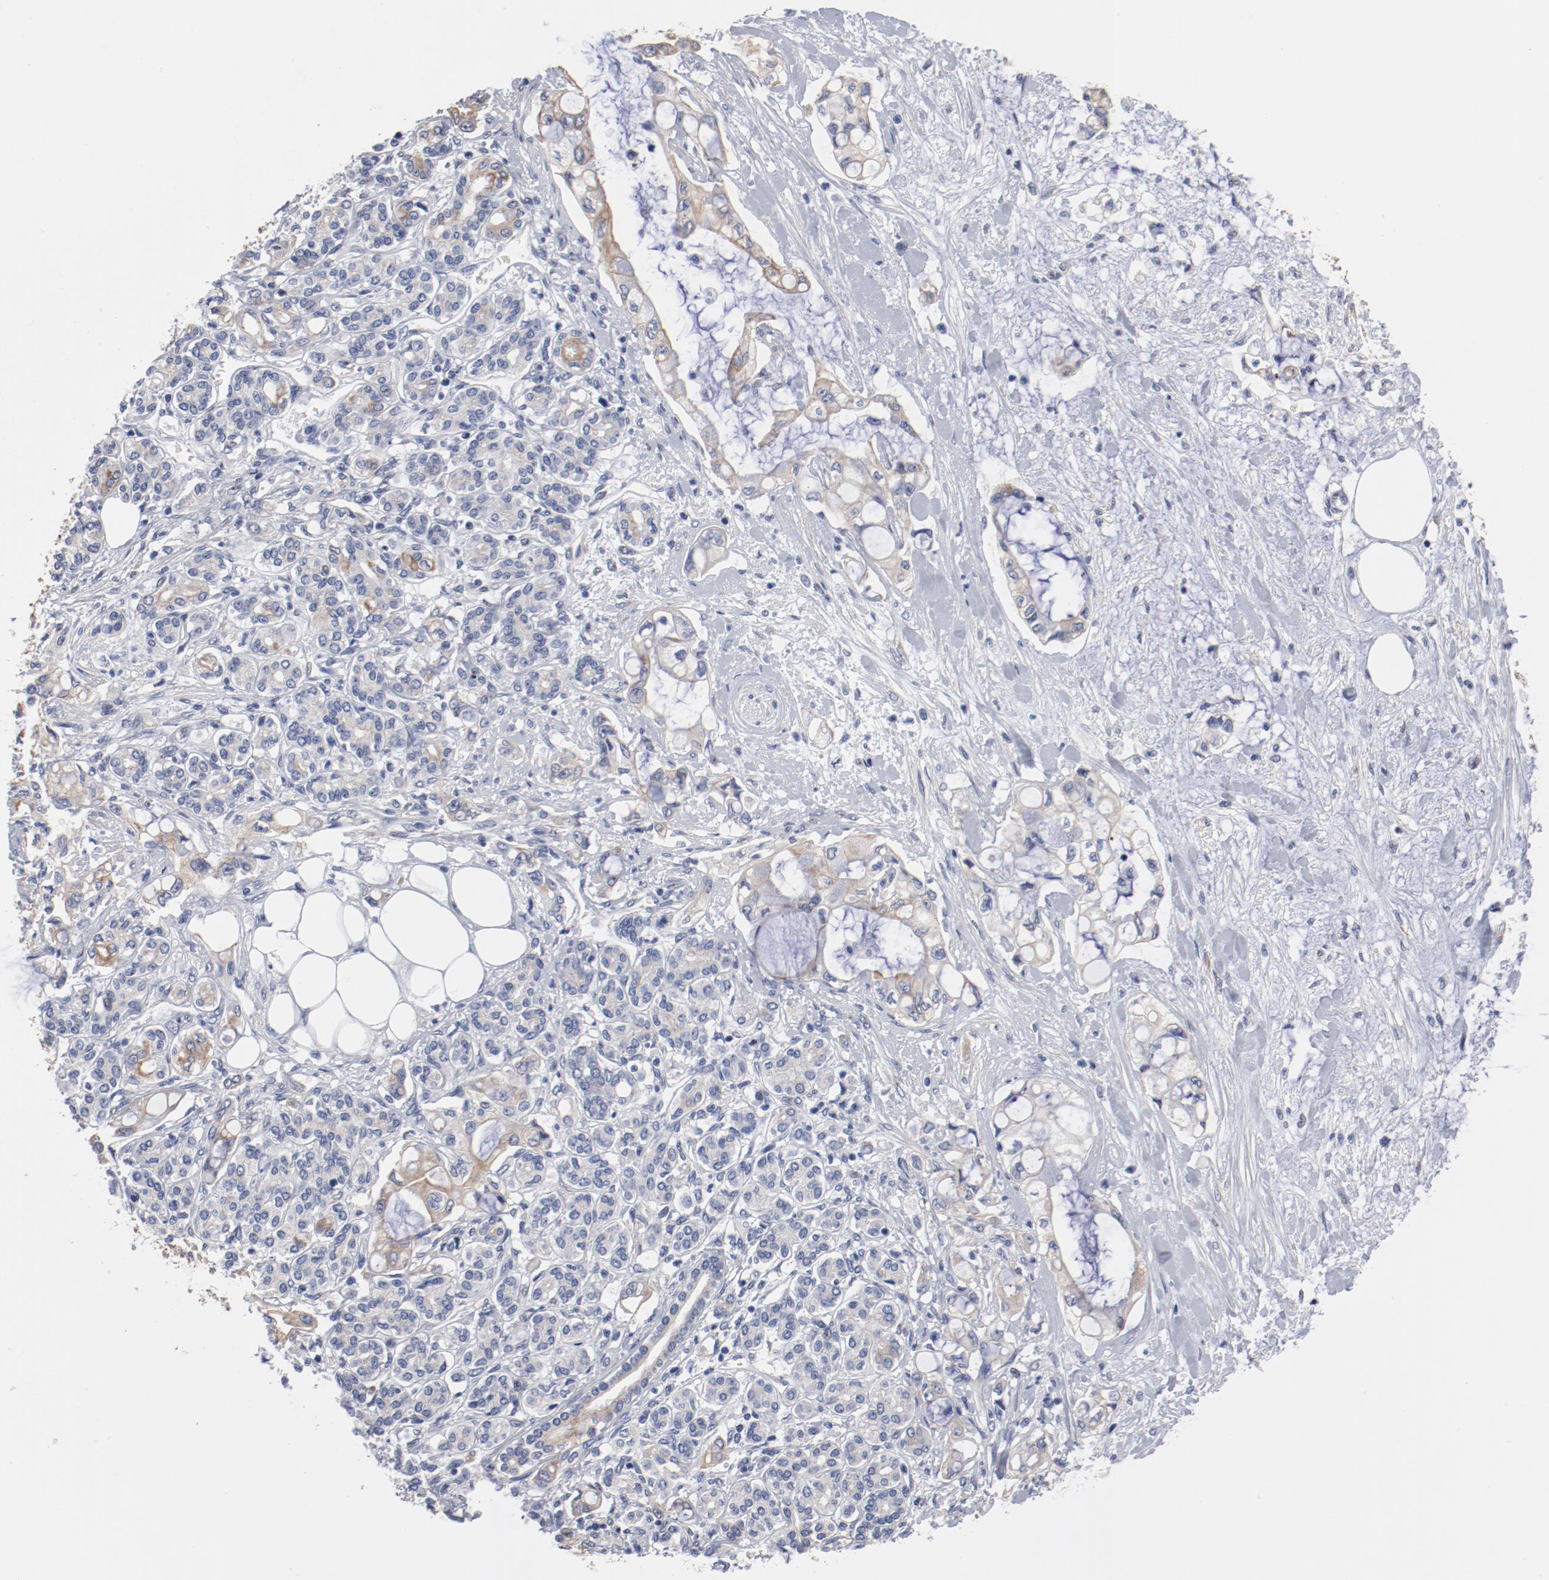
{"staining": {"intensity": "weak", "quantity": "25%-75%", "location": "cytoplasmic/membranous"}, "tissue": "pancreatic cancer", "cell_type": "Tumor cells", "image_type": "cancer", "snomed": [{"axis": "morphology", "description": "Adenocarcinoma, NOS"}, {"axis": "topography", "description": "Pancreas"}], "caption": "A low amount of weak cytoplasmic/membranous staining is identified in about 25%-75% of tumor cells in pancreatic cancer tissue. Using DAB (3,3'-diaminobenzidine) (brown) and hematoxylin (blue) stains, captured at high magnification using brightfield microscopy.", "gene": "GPR143", "patient": {"sex": "female", "age": 70}}